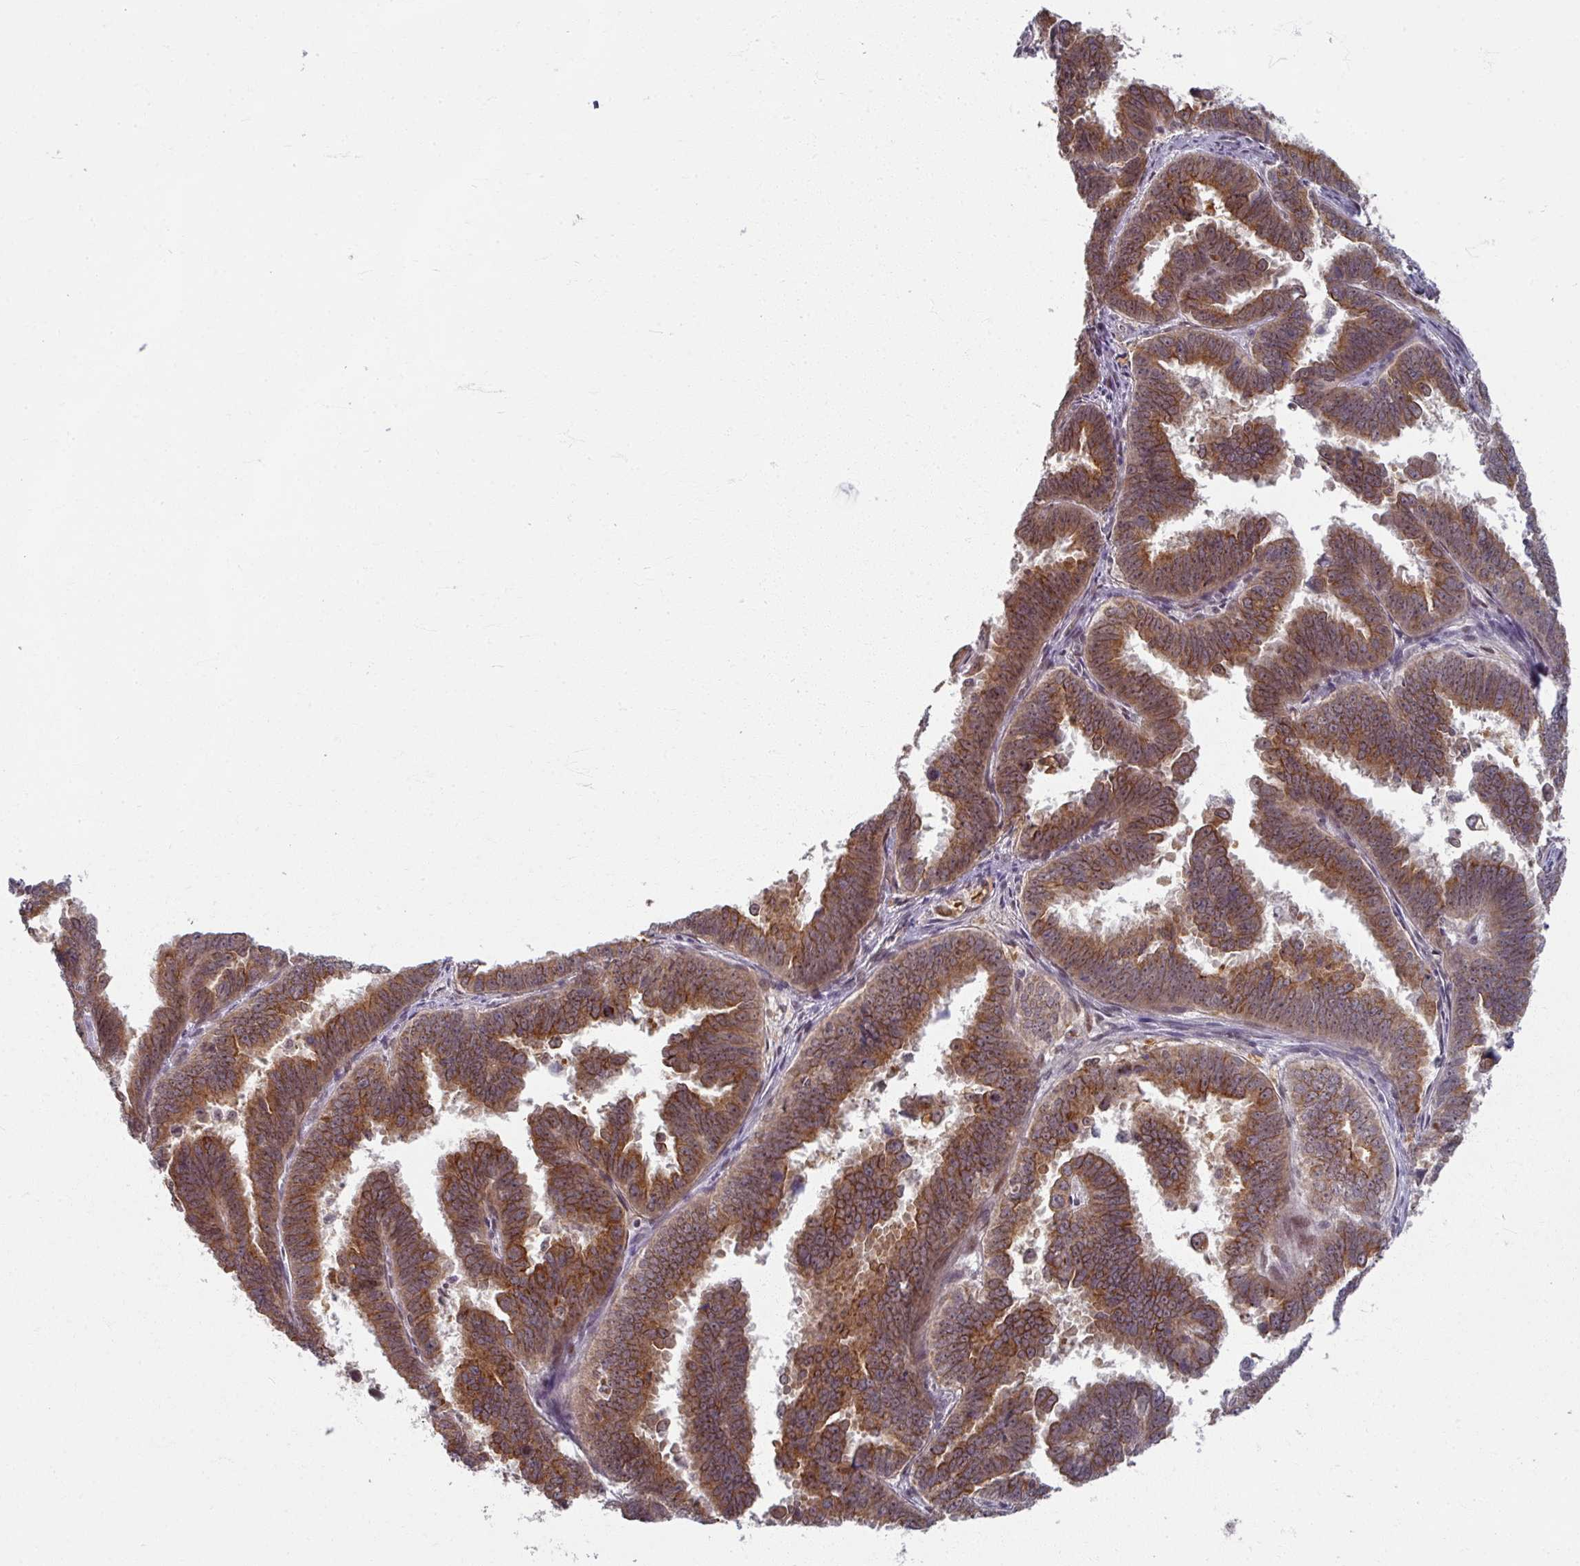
{"staining": {"intensity": "moderate", "quantity": ">75%", "location": "cytoplasmic/membranous"}, "tissue": "endometrial cancer", "cell_type": "Tumor cells", "image_type": "cancer", "snomed": [{"axis": "morphology", "description": "Adenocarcinoma, NOS"}, {"axis": "topography", "description": "Endometrium"}], "caption": "Tumor cells exhibit medium levels of moderate cytoplasmic/membranous positivity in approximately >75% of cells in human adenocarcinoma (endometrial).", "gene": "KLC3", "patient": {"sex": "female", "age": 75}}